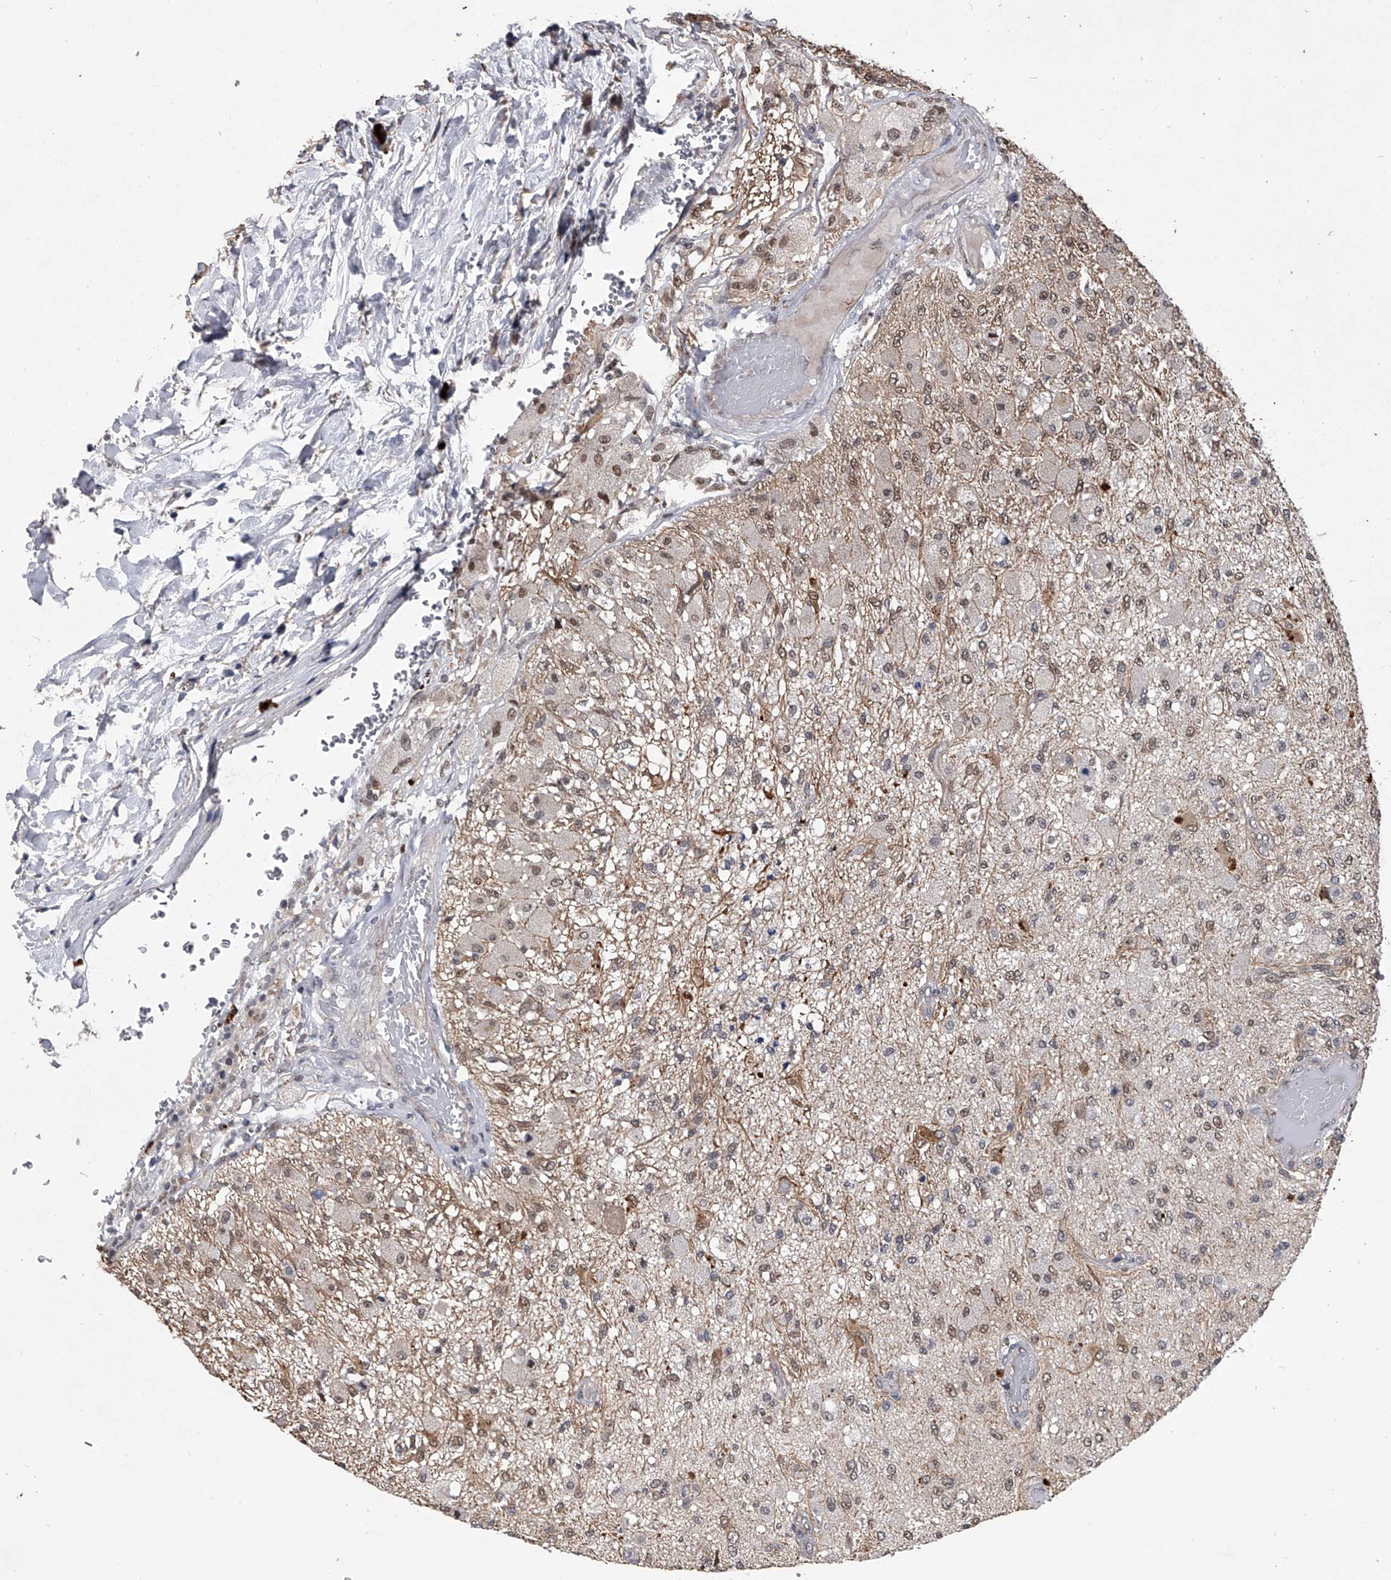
{"staining": {"intensity": "weak", "quantity": "25%-75%", "location": "cytoplasmic/membranous,nuclear"}, "tissue": "glioma", "cell_type": "Tumor cells", "image_type": "cancer", "snomed": [{"axis": "morphology", "description": "Normal tissue, NOS"}, {"axis": "morphology", "description": "Glioma, malignant, High grade"}, {"axis": "topography", "description": "Cerebral cortex"}], "caption": "The immunohistochemical stain highlights weak cytoplasmic/membranous and nuclear expression in tumor cells of malignant glioma (high-grade) tissue.", "gene": "CMTR1", "patient": {"sex": "male", "age": 77}}